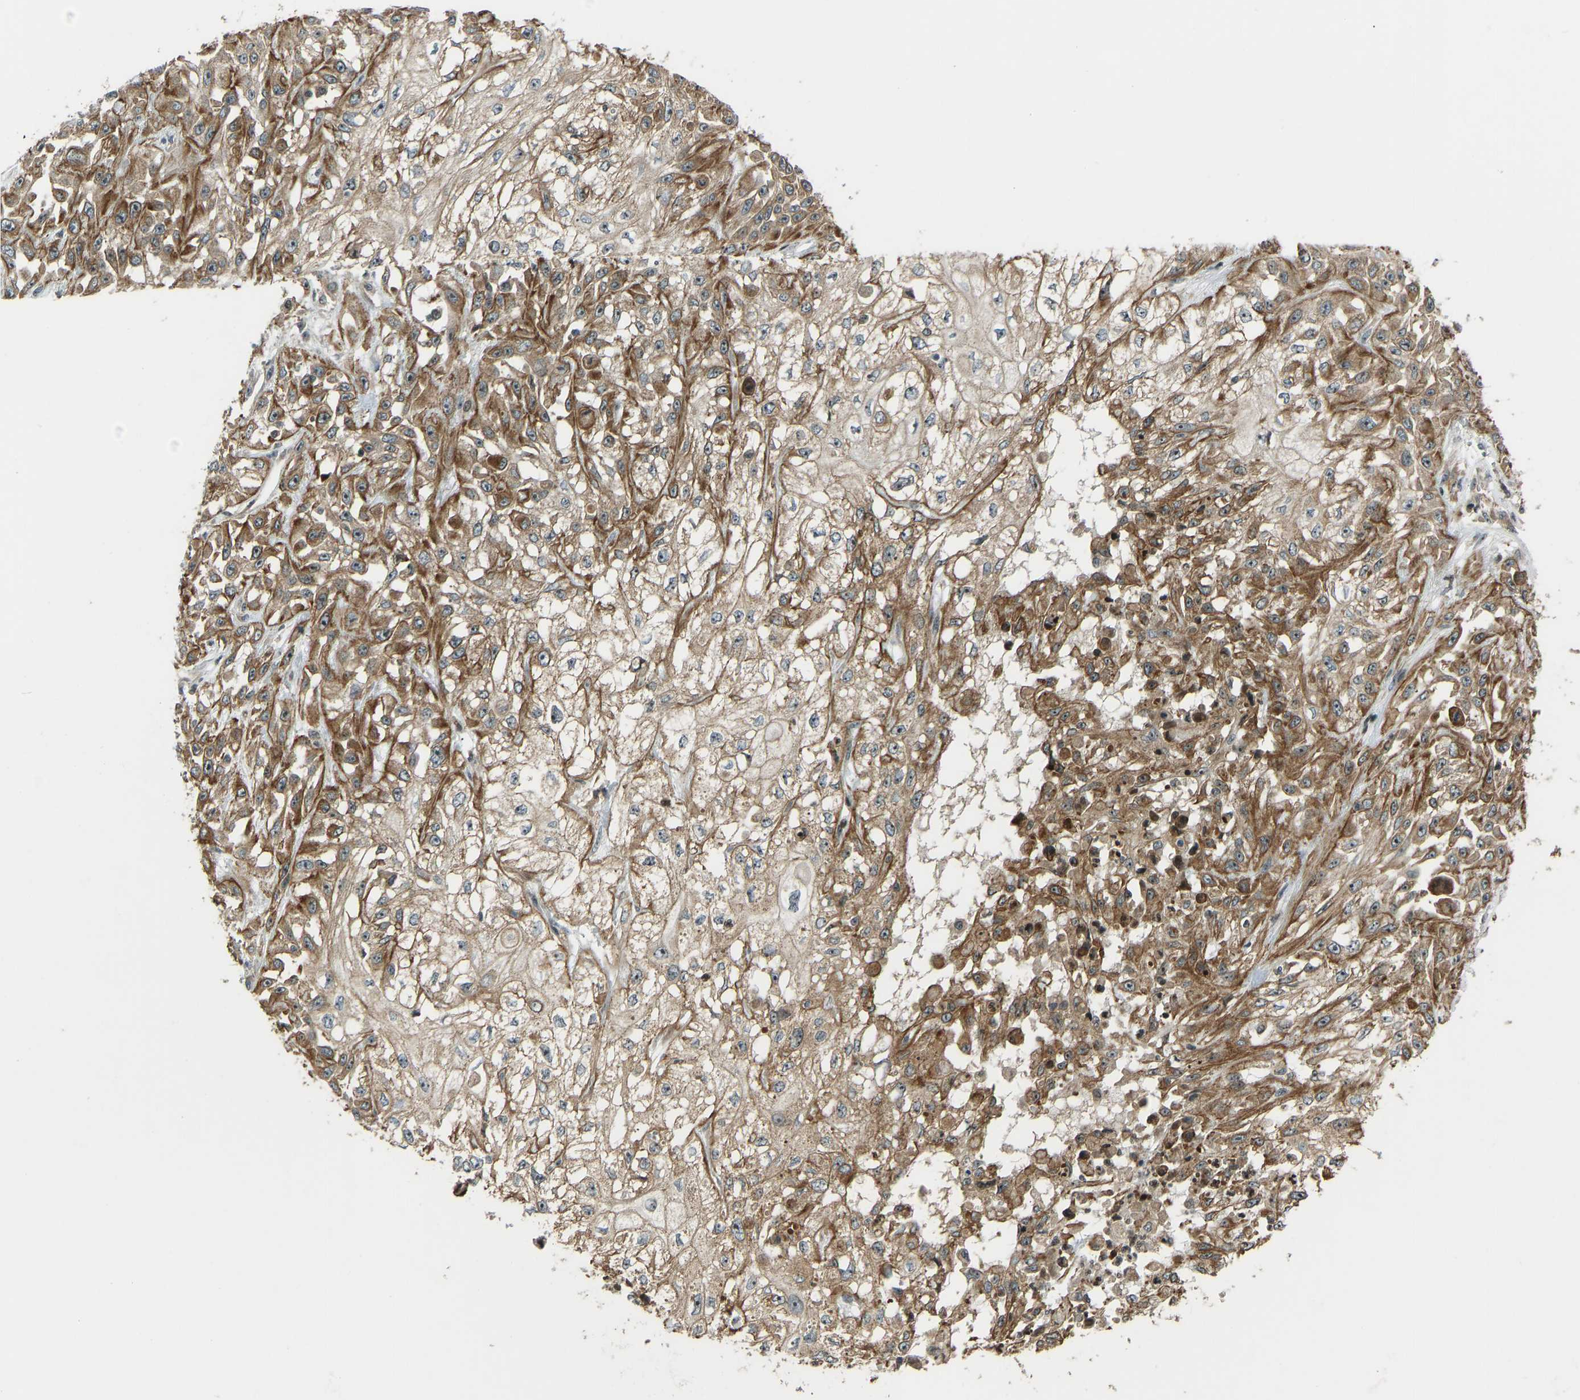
{"staining": {"intensity": "moderate", "quantity": ">75%", "location": "cytoplasmic/membranous"}, "tissue": "skin cancer", "cell_type": "Tumor cells", "image_type": "cancer", "snomed": [{"axis": "morphology", "description": "Squamous cell carcinoma, NOS"}, {"axis": "morphology", "description": "Squamous cell carcinoma, metastatic, NOS"}, {"axis": "topography", "description": "Skin"}, {"axis": "topography", "description": "Lymph node"}], "caption": "Squamous cell carcinoma (skin) was stained to show a protein in brown. There is medium levels of moderate cytoplasmic/membranous positivity in about >75% of tumor cells.", "gene": "SVOPL", "patient": {"sex": "male", "age": 75}}